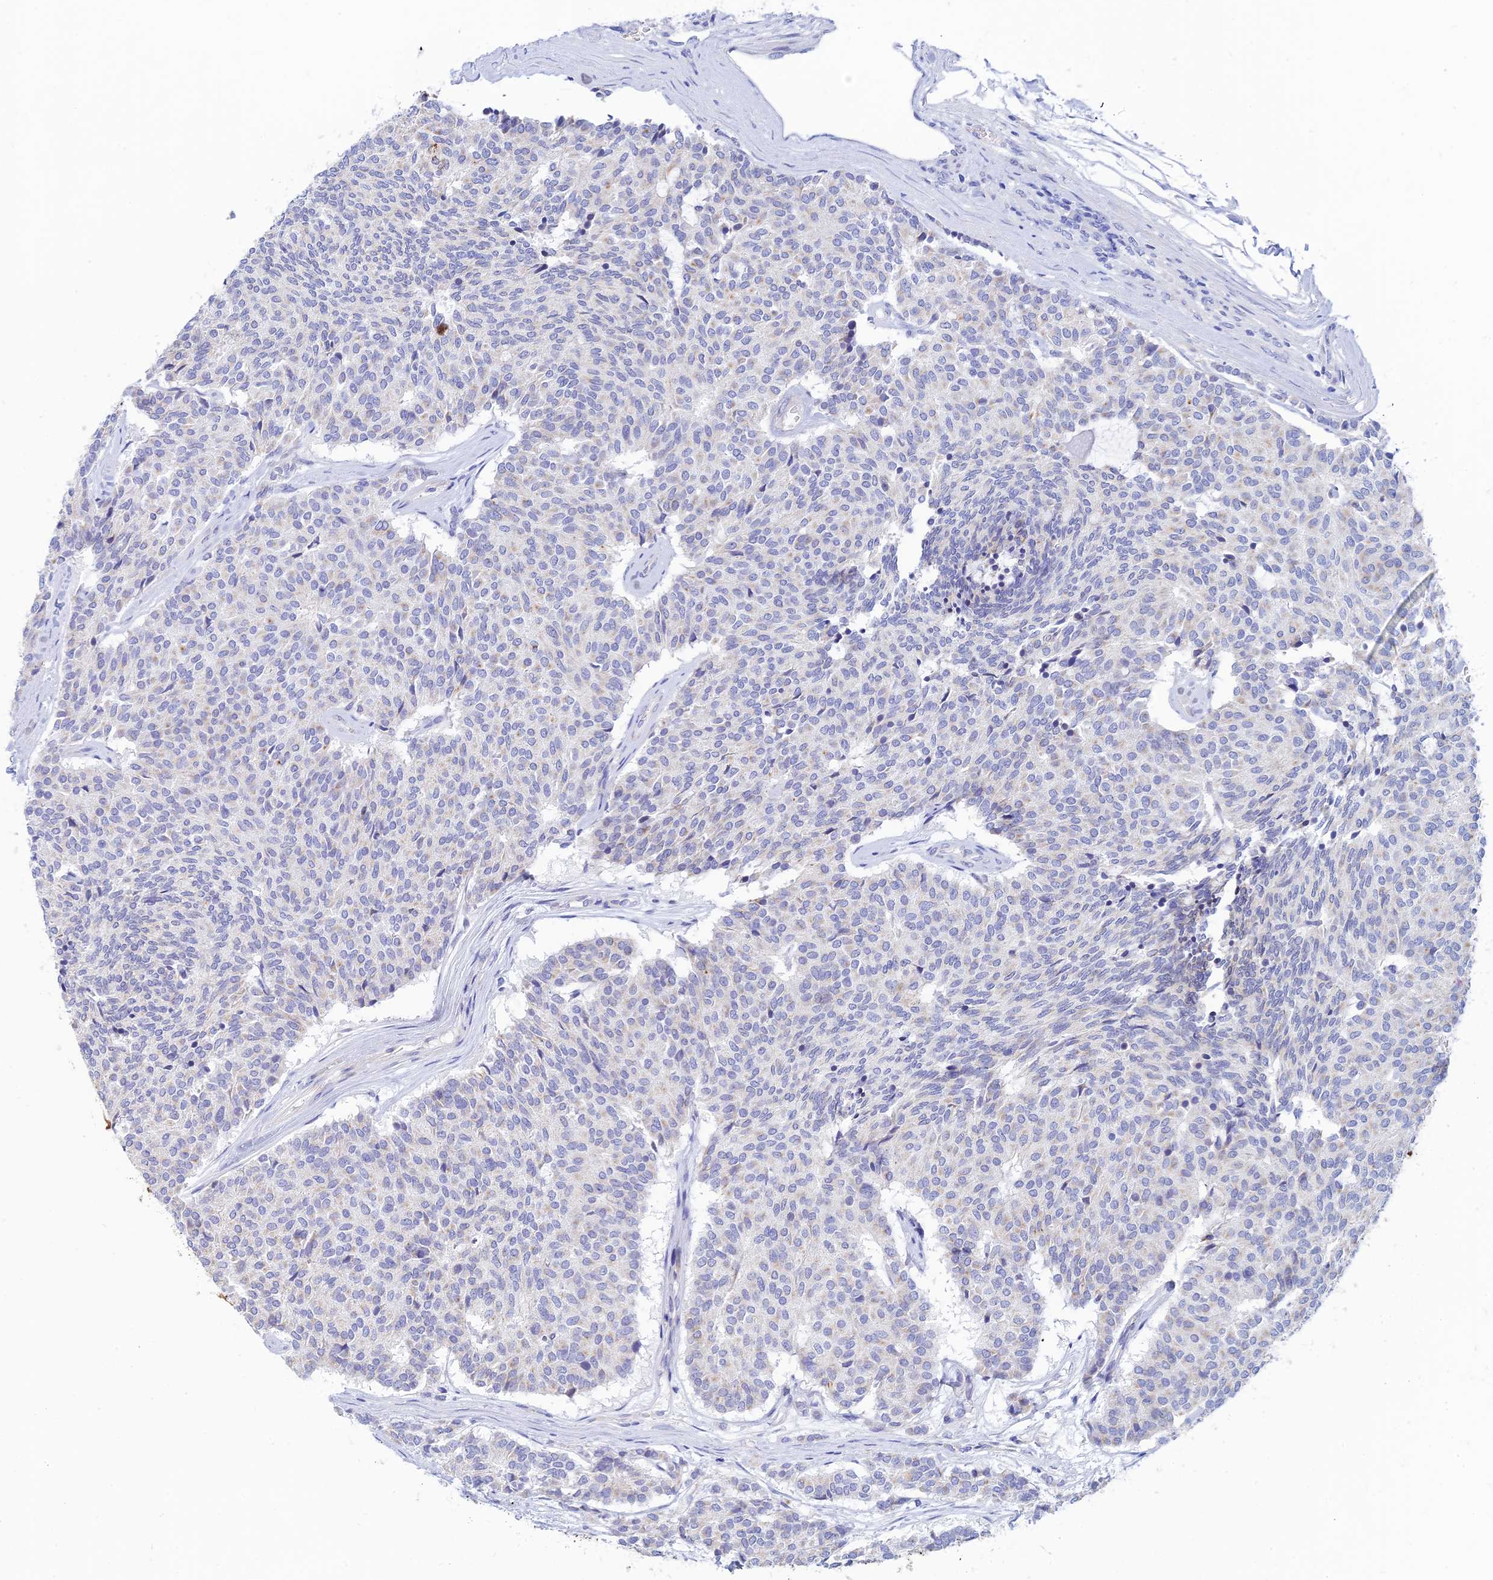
{"staining": {"intensity": "negative", "quantity": "none", "location": "none"}, "tissue": "carcinoid", "cell_type": "Tumor cells", "image_type": "cancer", "snomed": [{"axis": "morphology", "description": "Carcinoid, malignant, NOS"}, {"axis": "topography", "description": "Pancreas"}], "caption": "DAB (3,3'-diaminobenzidine) immunohistochemical staining of human carcinoid reveals no significant staining in tumor cells.", "gene": "CEP152", "patient": {"sex": "female", "age": 54}}